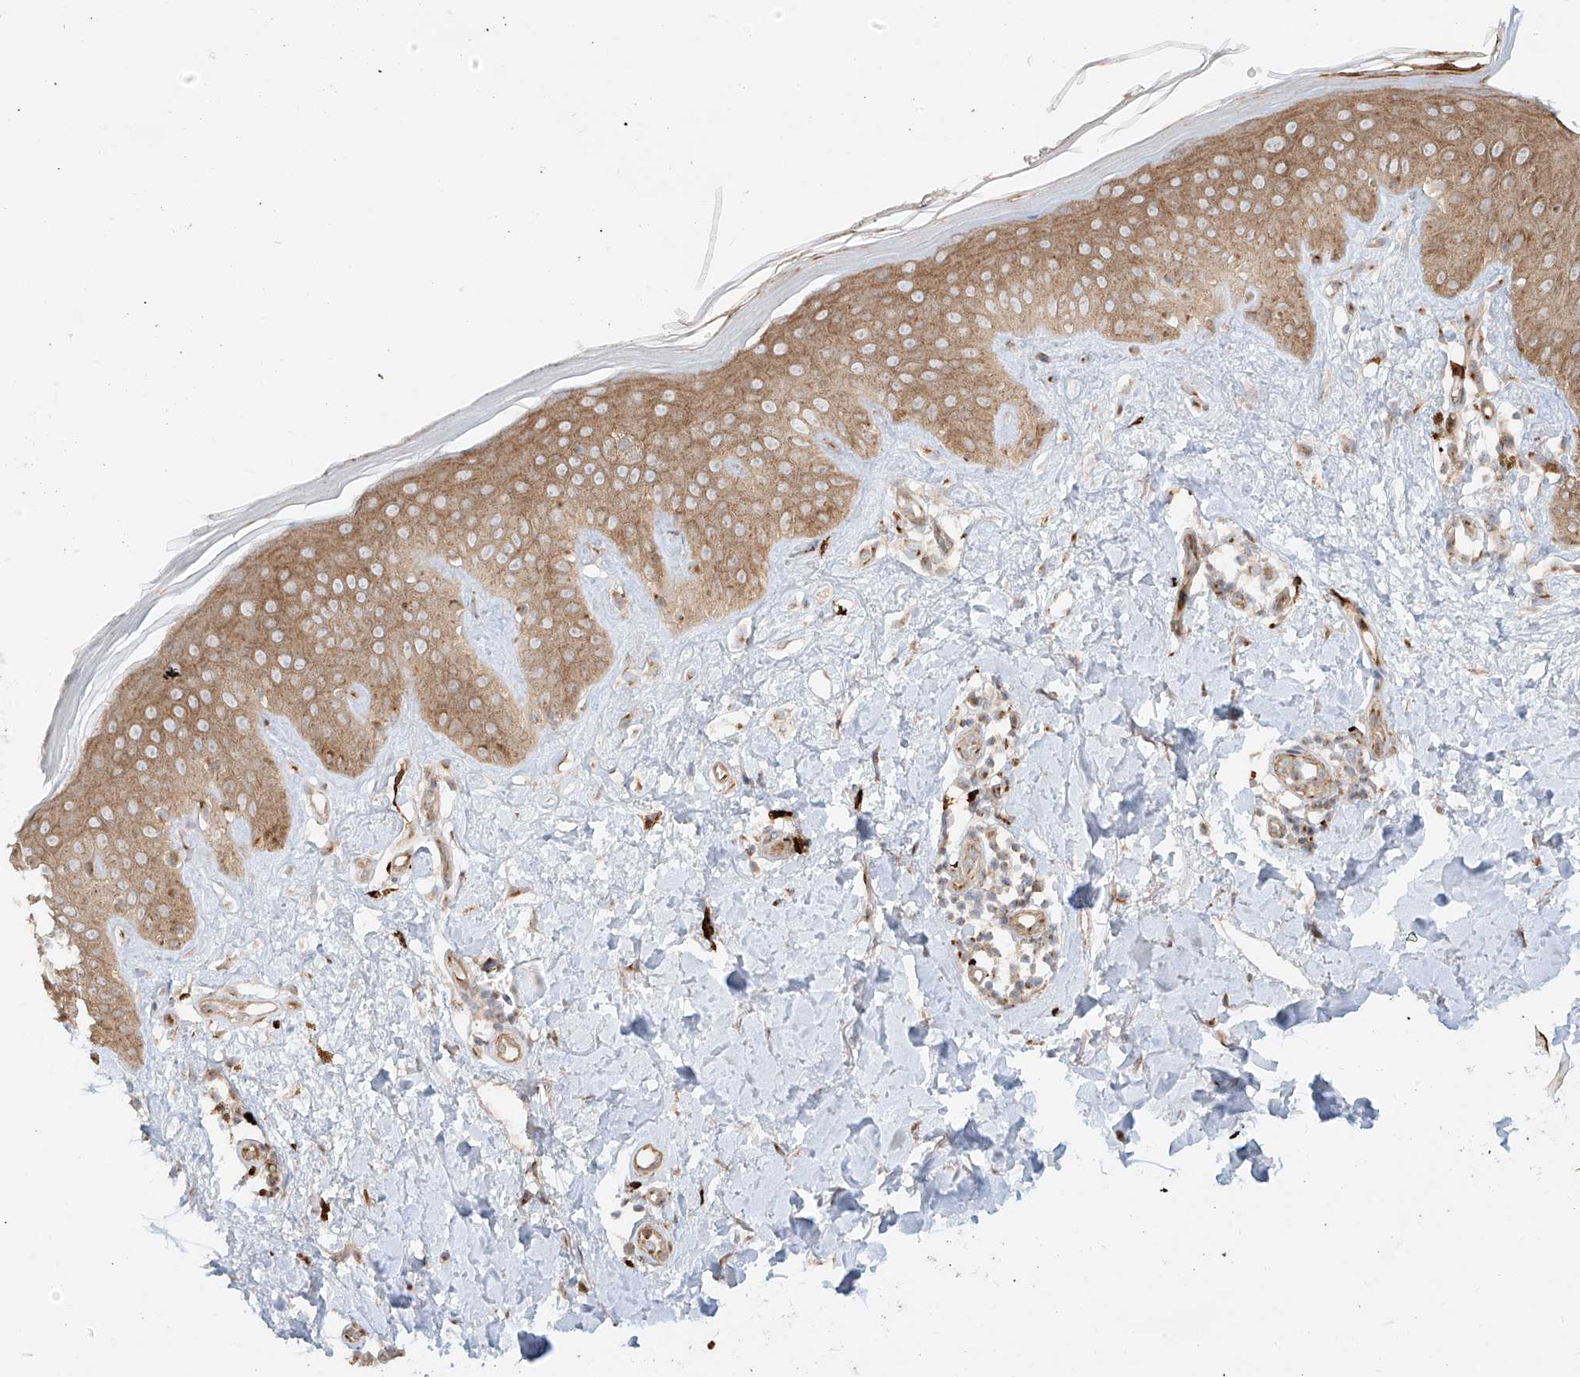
{"staining": {"intensity": "moderate", "quantity": ">75%", "location": "cytoplasmic/membranous"}, "tissue": "skin", "cell_type": "Fibroblasts", "image_type": "normal", "snomed": [{"axis": "morphology", "description": "Normal tissue, NOS"}, {"axis": "topography", "description": "Skin"}], "caption": "This photomicrograph displays immunohistochemistry (IHC) staining of normal human skin, with medium moderate cytoplasmic/membranous staining in approximately >75% of fibroblasts.", "gene": "ZNF287", "patient": {"sex": "female", "age": 64}}